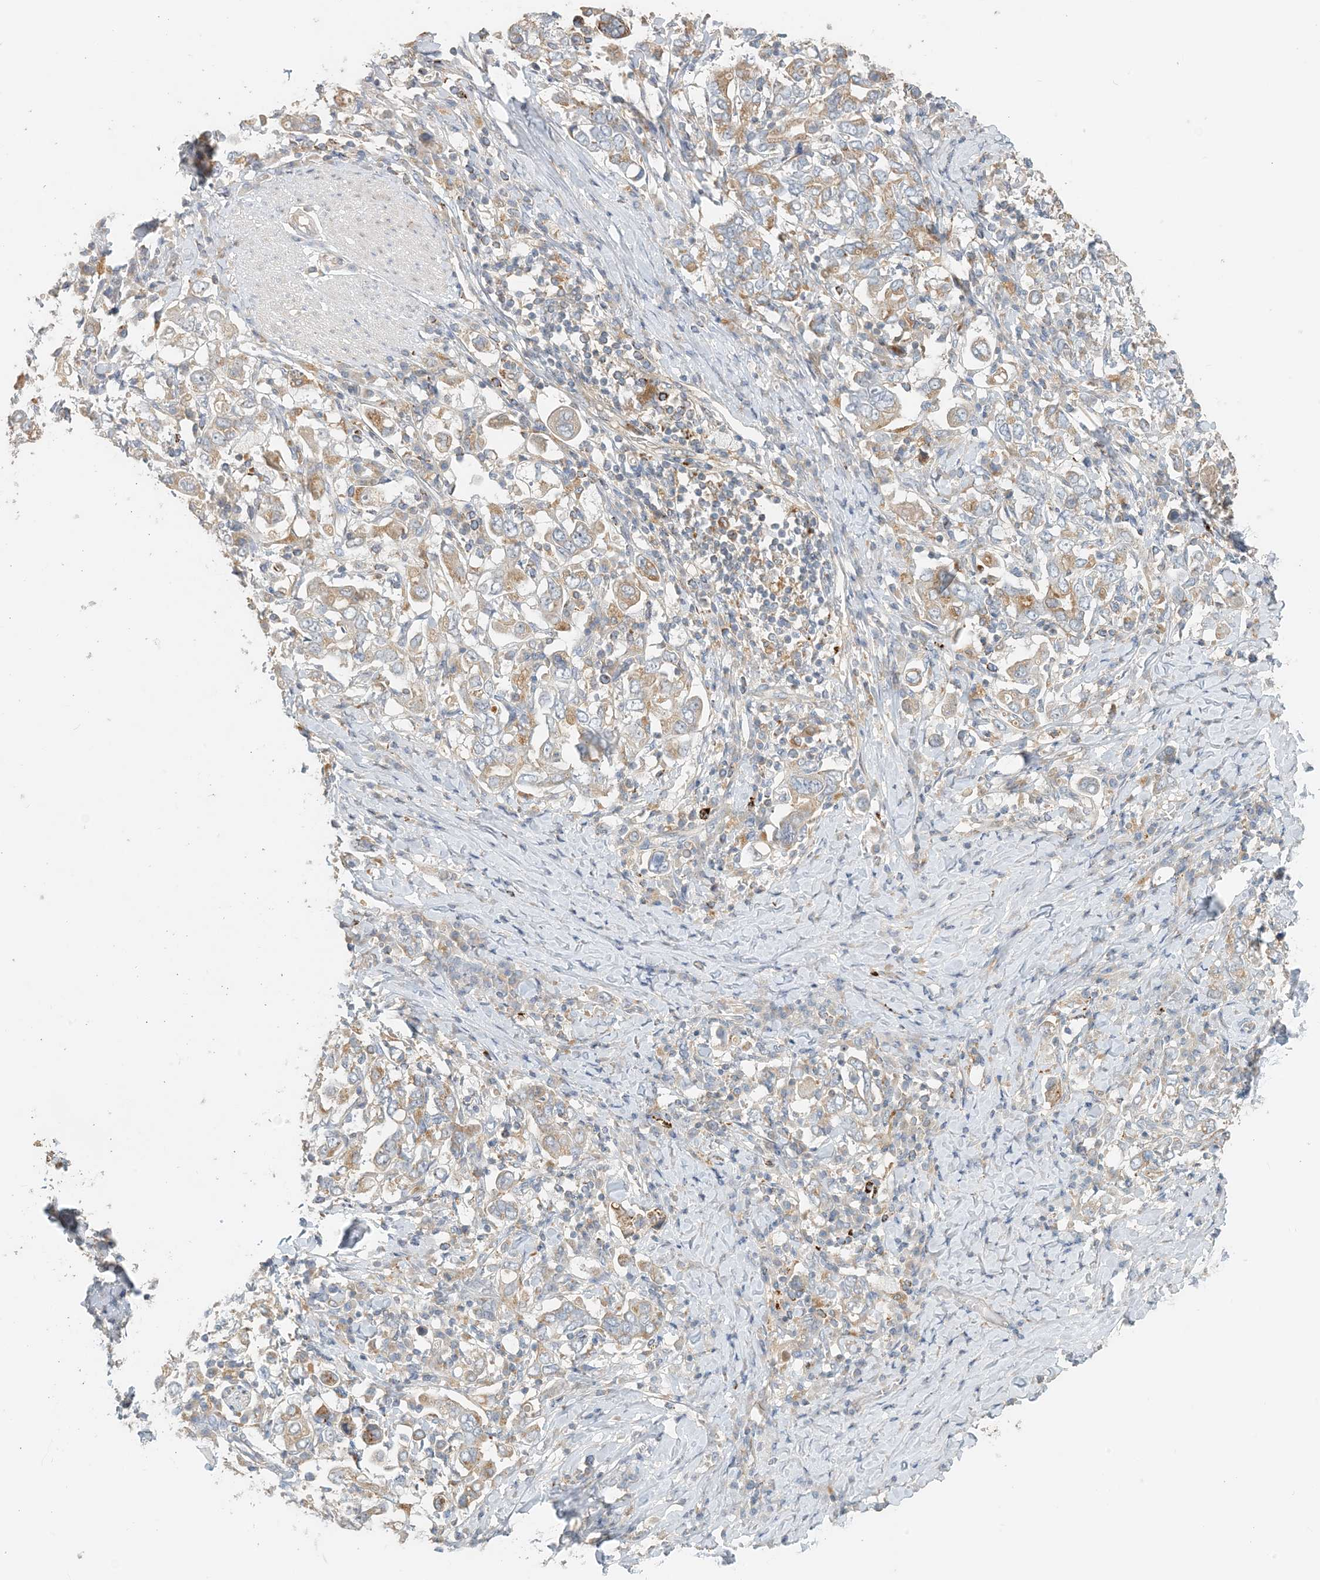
{"staining": {"intensity": "weak", "quantity": ">75%", "location": "cytoplasmic/membranous"}, "tissue": "stomach cancer", "cell_type": "Tumor cells", "image_type": "cancer", "snomed": [{"axis": "morphology", "description": "Adenocarcinoma, NOS"}, {"axis": "topography", "description": "Stomach, upper"}], "caption": "Stomach adenocarcinoma stained with a protein marker demonstrates weak staining in tumor cells.", "gene": "SPPL2A", "patient": {"sex": "male", "age": 62}}